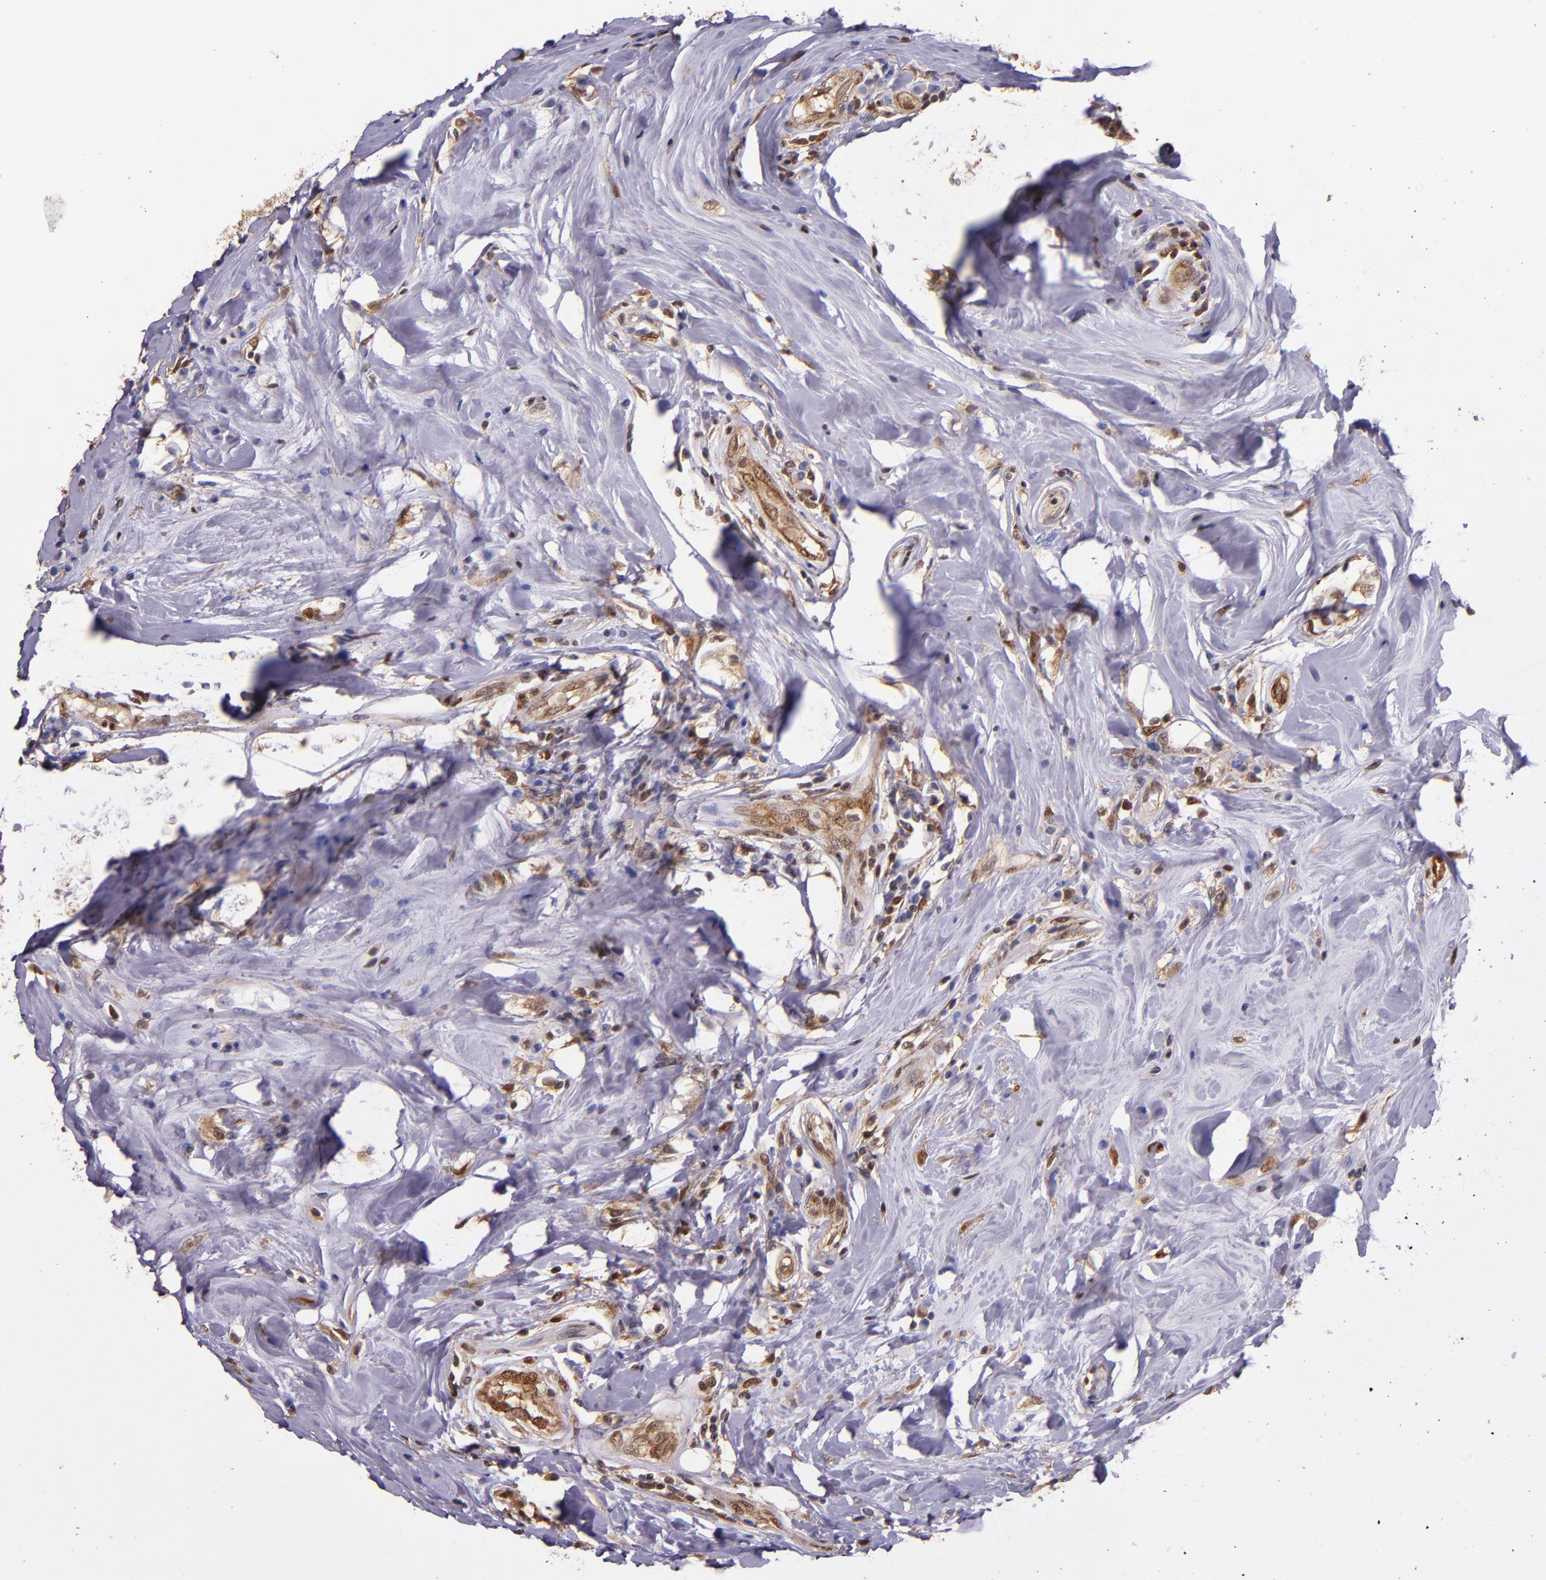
{"staining": {"intensity": "moderate", "quantity": ">75%", "location": "cytoplasmic/membranous,nuclear"}, "tissue": "breast cancer", "cell_type": "Tumor cells", "image_type": "cancer", "snomed": [{"axis": "morphology", "description": "Duct carcinoma"}, {"axis": "topography", "description": "Breast"}], "caption": "Human breast infiltrating ductal carcinoma stained for a protein (brown) exhibits moderate cytoplasmic/membranous and nuclear positive staining in approximately >75% of tumor cells.", "gene": "STAT6", "patient": {"sex": "female", "age": 27}}